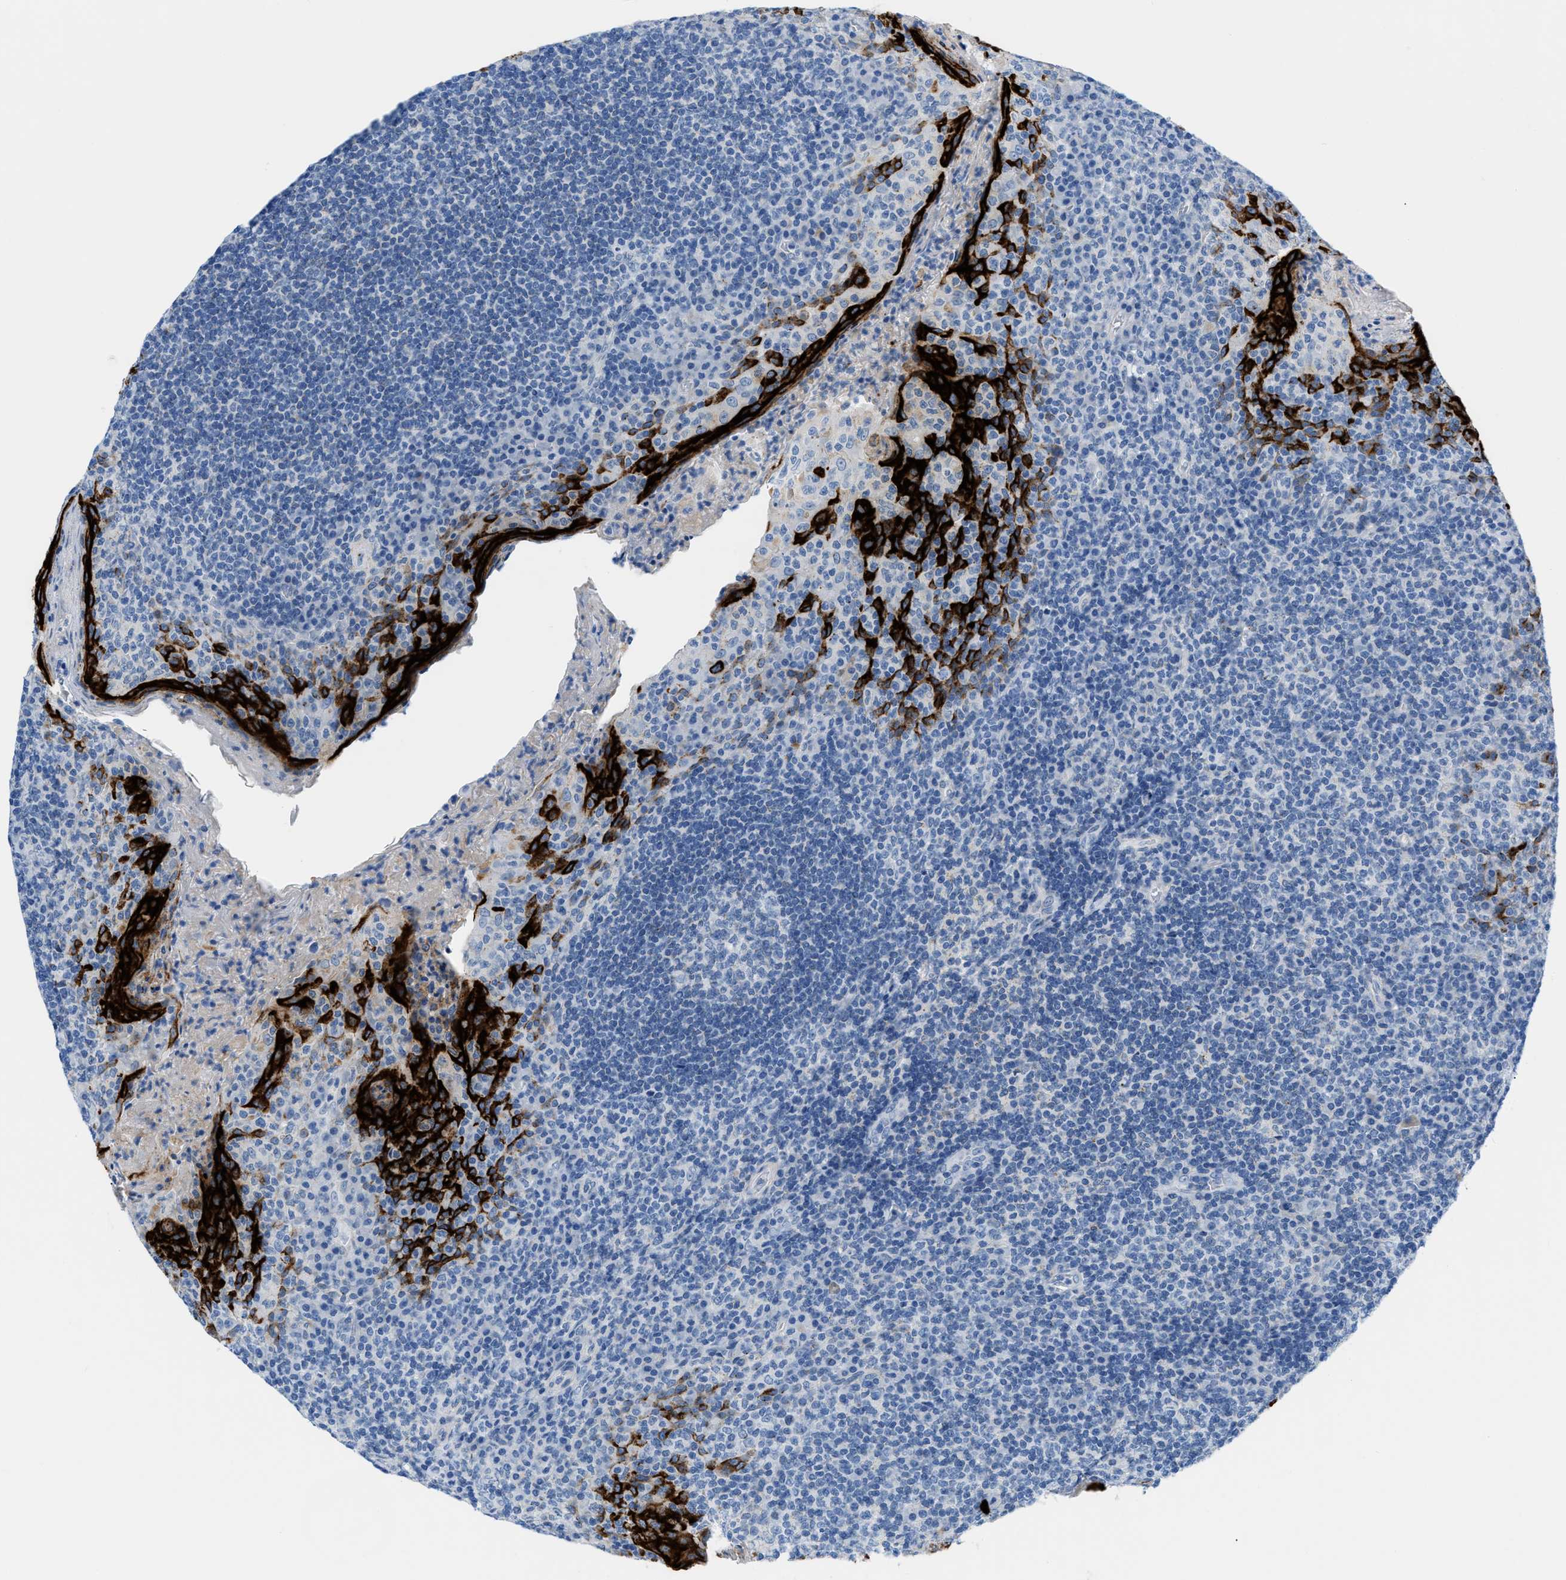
{"staining": {"intensity": "negative", "quantity": "none", "location": "none"}, "tissue": "tonsil", "cell_type": "Germinal center cells", "image_type": "normal", "snomed": [{"axis": "morphology", "description": "Normal tissue, NOS"}, {"axis": "topography", "description": "Tonsil"}], "caption": "Germinal center cells show no significant protein expression in unremarkable tonsil. (DAB immunohistochemistry with hematoxylin counter stain).", "gene": "FDCSP", "patient": {"sex": "male", "age": 17}}